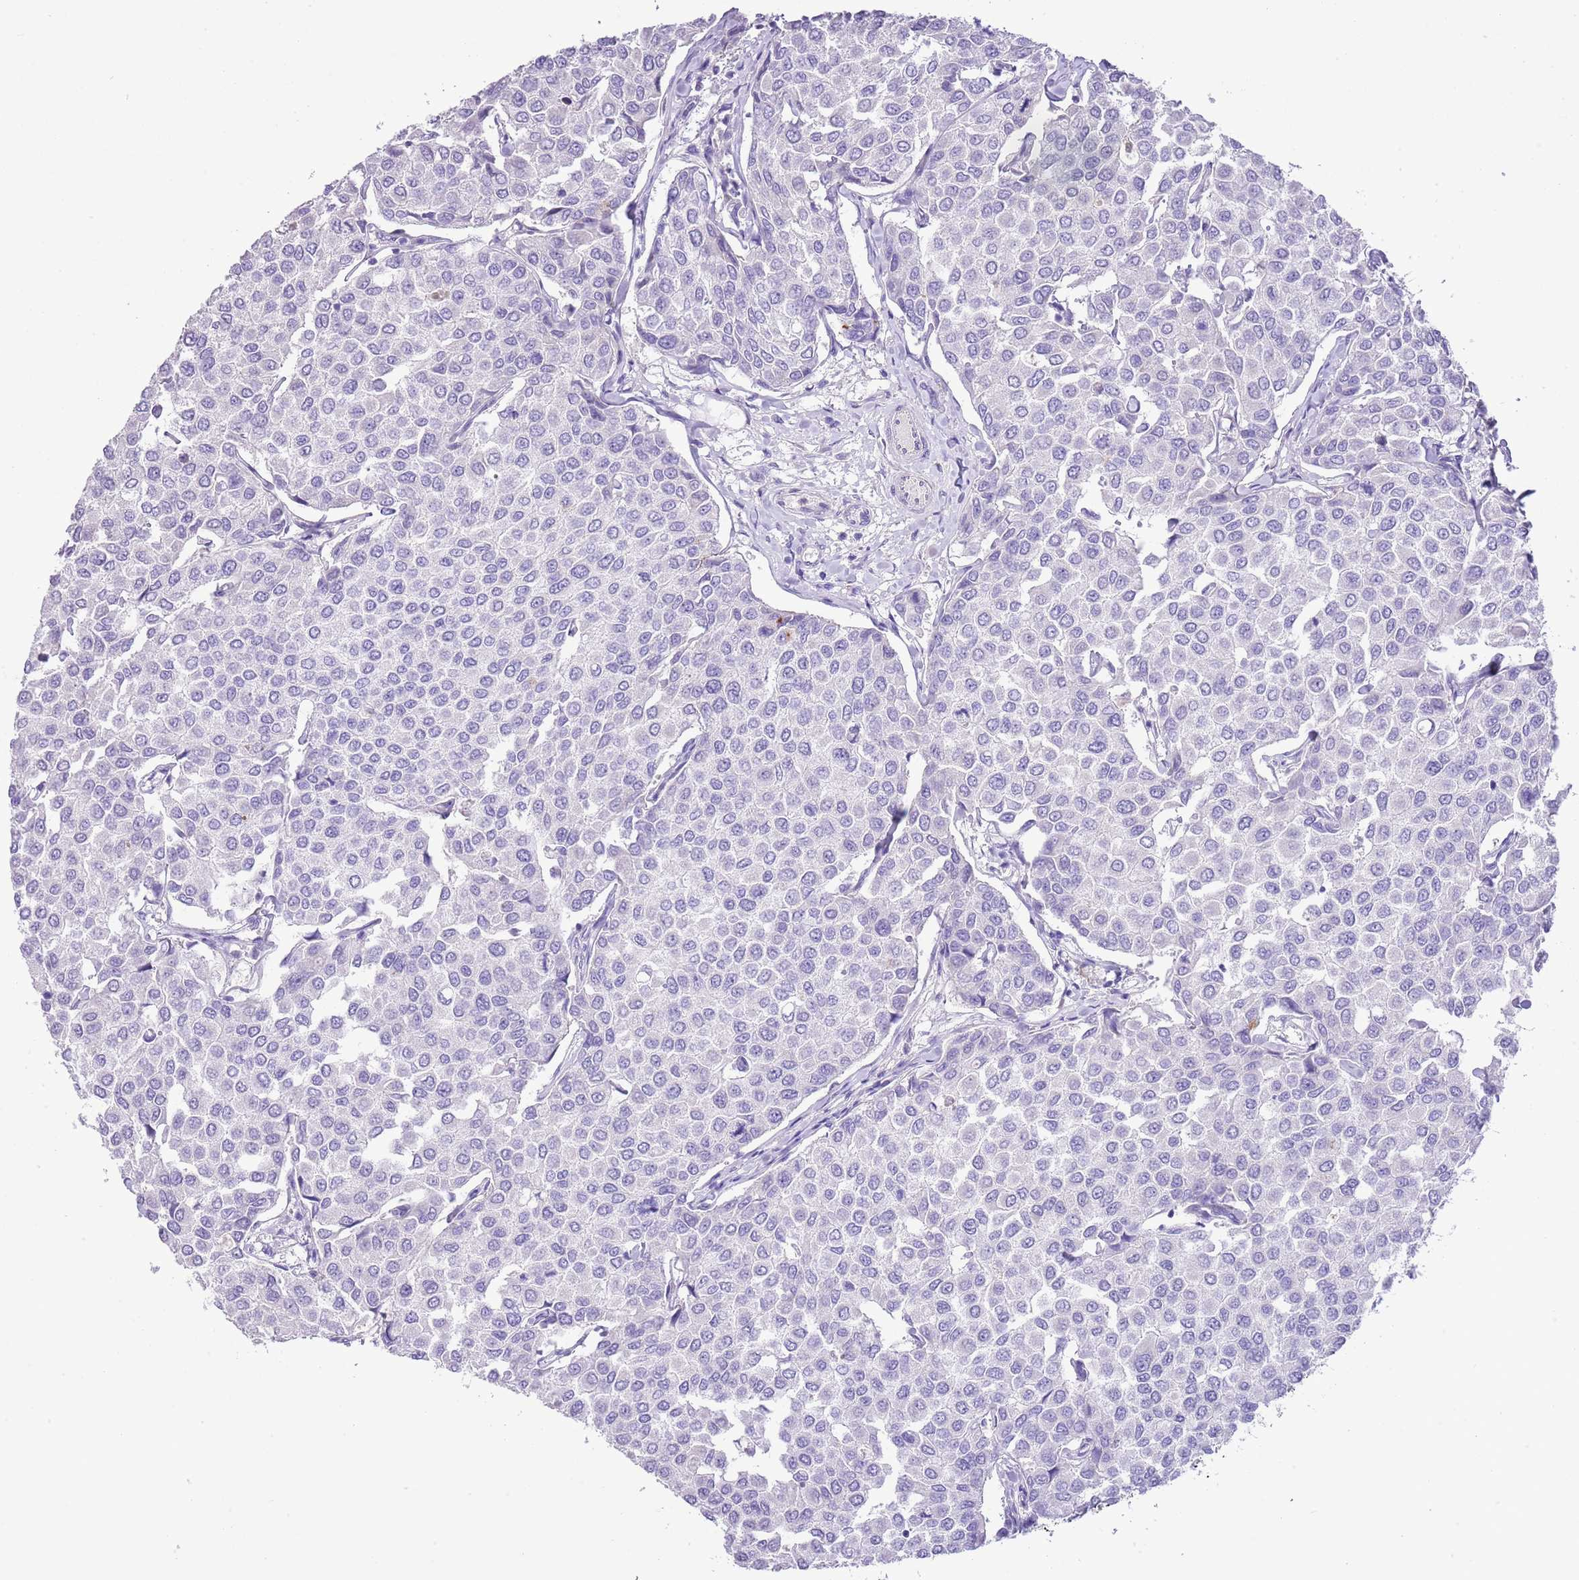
{"staining": {"intensity": "negative", "quantity": "none", "location": "none"}, "tissue": "breast cancer", "cell_type": "Tumor cells", "image_type": "cancer", "snomed": [{"axis": "morphology", "description": "Duct carcinoma"}, {"axis": "topography", "description": "Breast"}], "caption": "Immunohistochemistry (IHC) histopathology image of human breast cancer (intraductal carcinoma) stained for a protein (brown), which shows no staining in tumor cells. Nuclei are stained in blue.", "gene": "OR2Z1", "patient": {"sex": "female", "age": 55}}